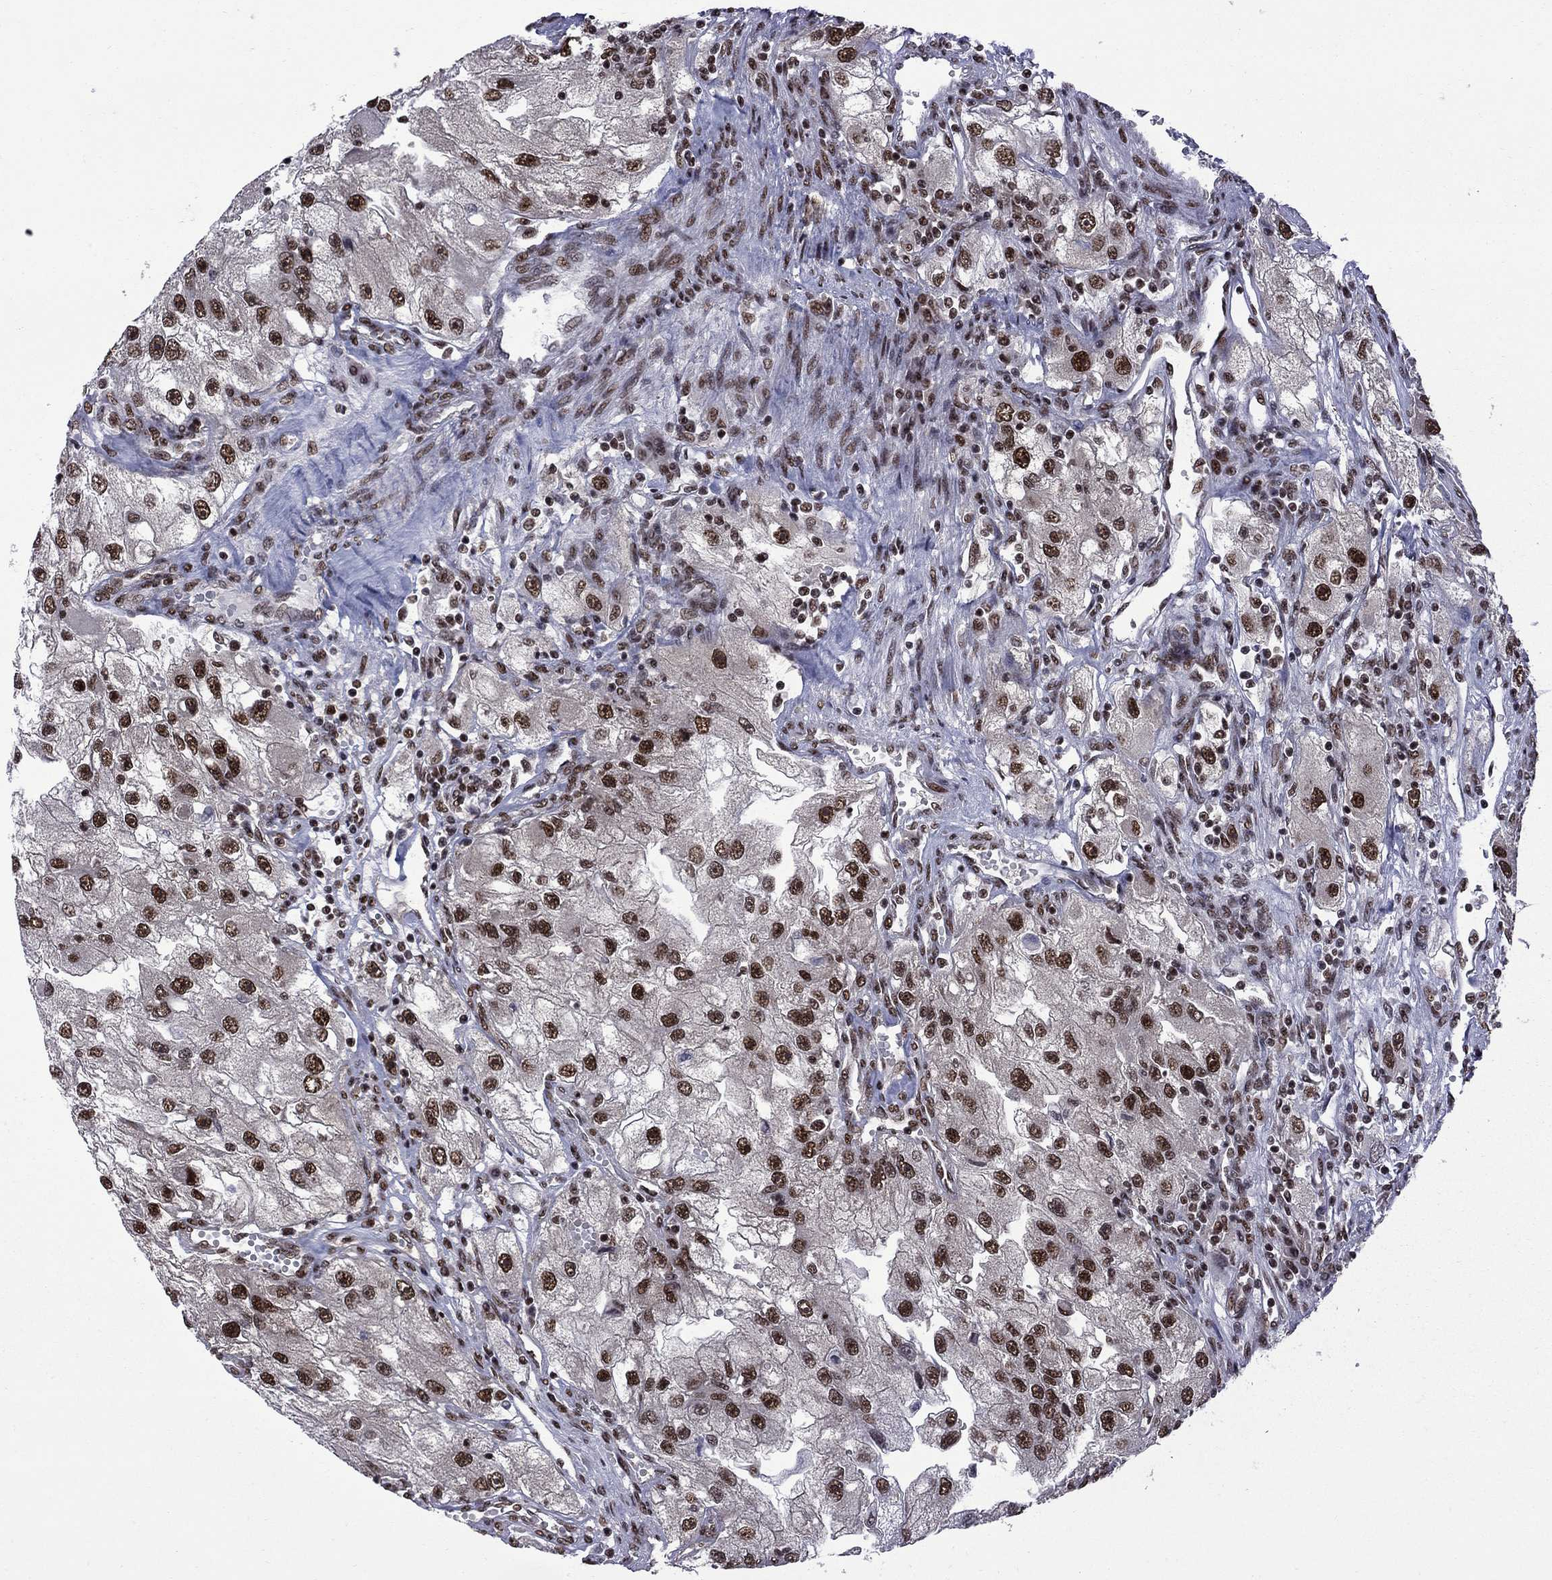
{"staining": {"intensity": "strong", "quantity": ">75%", "location": "nuclear"}, "tissue": "renal cancer", "cell_type": "Tumor cells", "image_type": "cancer", "snomed": [{"axis": "morphology", "description": "Adenocarcinoma, NOS"}, {"axis": "topography", "description": "Kidney"}], "caption": "This histopathology image demonstrates IHC staining of human renal adenocarcinoma, with high strong nuclear expression in approximately >75% of tumor cells.", "gene": "MED25", "patient": {"sex": "male", "age": 63}}